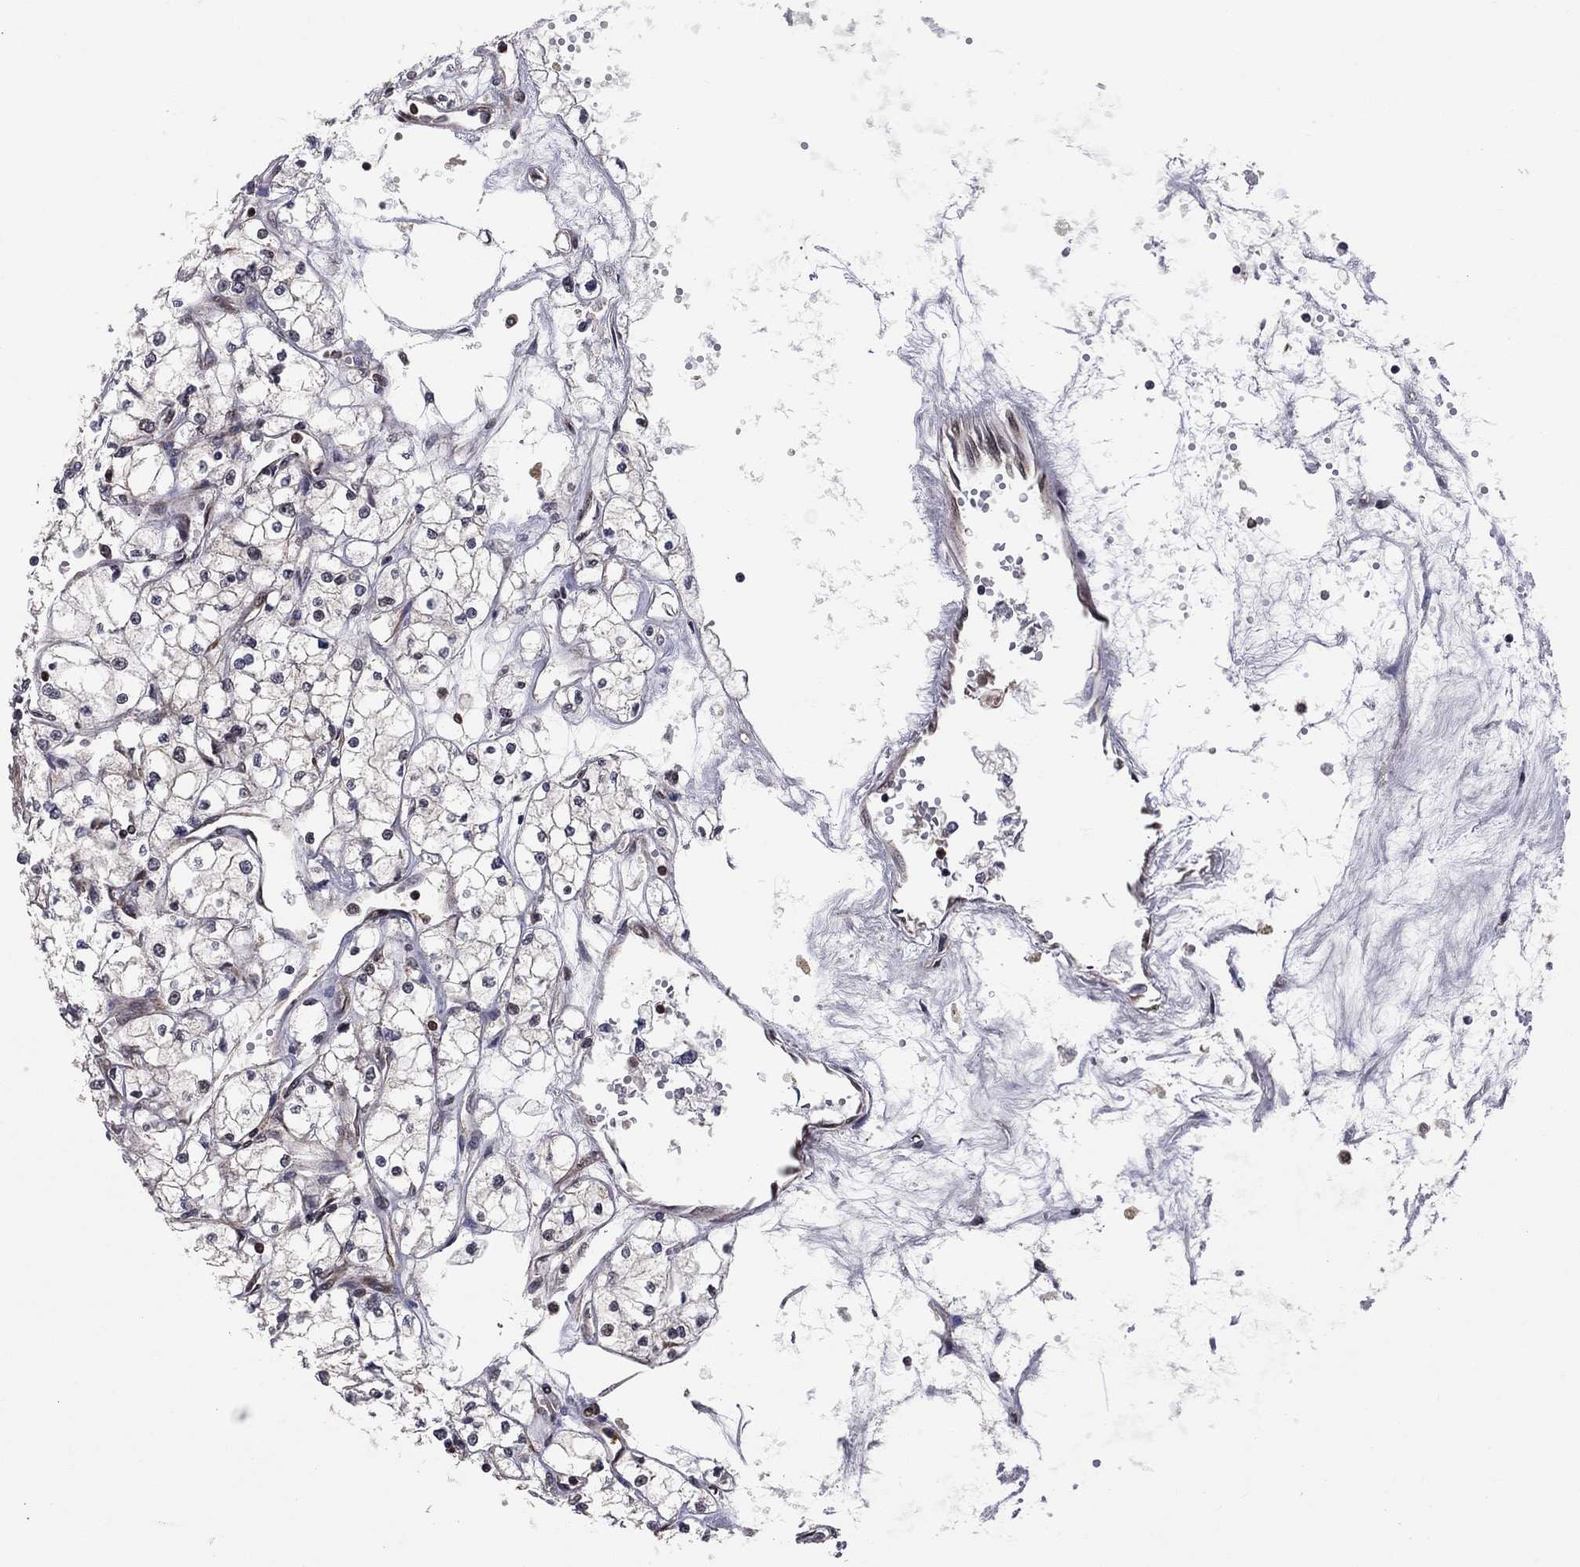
{"staining": {"intensity": "moderate", "quantity": "25%-75%", "location": "cytoplasmic/membranous,nuclear"}, "tissue": "renal cancer", "cell_type": "Tumor cells", "image_type": "cancer", "snomed": [{"axis": "morphology", "description": "Adenocarcinoma, NOS"}, {"axis": "topography", "description": "Kidney"}], "caption": "IHC of adenocarcinoma (renal) exhibits medium levels of moderate cytoplasmic/membranous and nuclear staining in about 25%-75% of tumor cells. (DAB IHC, brown staining for protein, blue staining for nuclei).", "gene": "SSX2IP", "patient": {"sex": "male", "age": 67}}